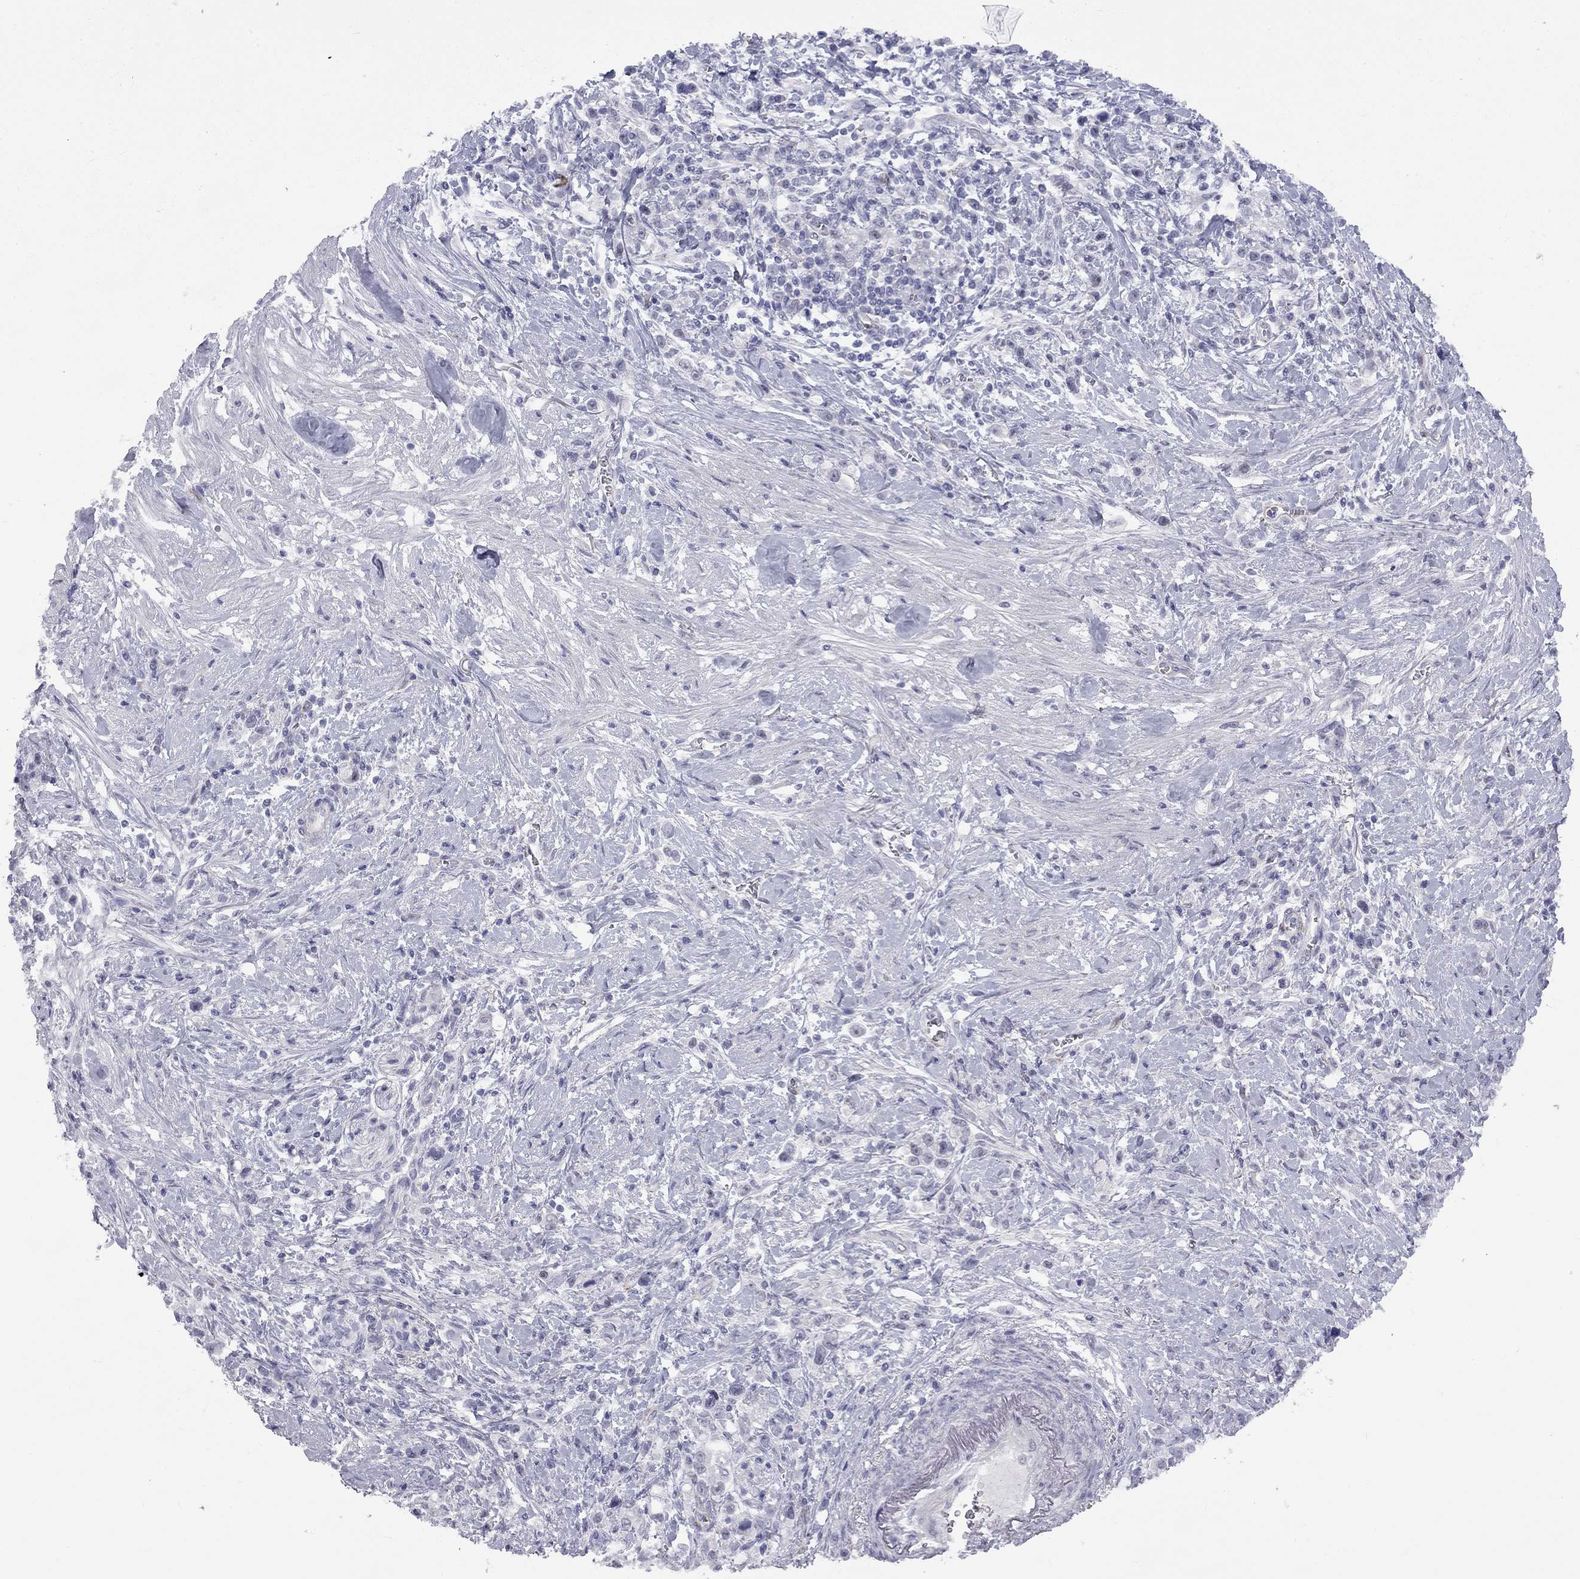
{"staining": {"intensity": "negative", "quantity": "none", "location": "none"}, "tissue": "stomach cancer", "cell_type": "Tumor cells", "image_type": "cancer", "snomed": [{"axis": "morphology", "description": "Adenocarcinoma, NOS"}, {"axis": "topography", "description": "Stomach"}], "caption": "High power microscopy micrograph of an IHC micrograph of stomach adenocarcinoma, revealing no significant expression in tumor cells. (Stains: DAB (3,3'-diaminobenzidine) immunohistochemistry (IHC) with hematoxylin counter stain, Microscopy: brightfield microscopy at high magnification).", "gene": "GSG1L", "patient": {"sex": "male", "age": 63}}